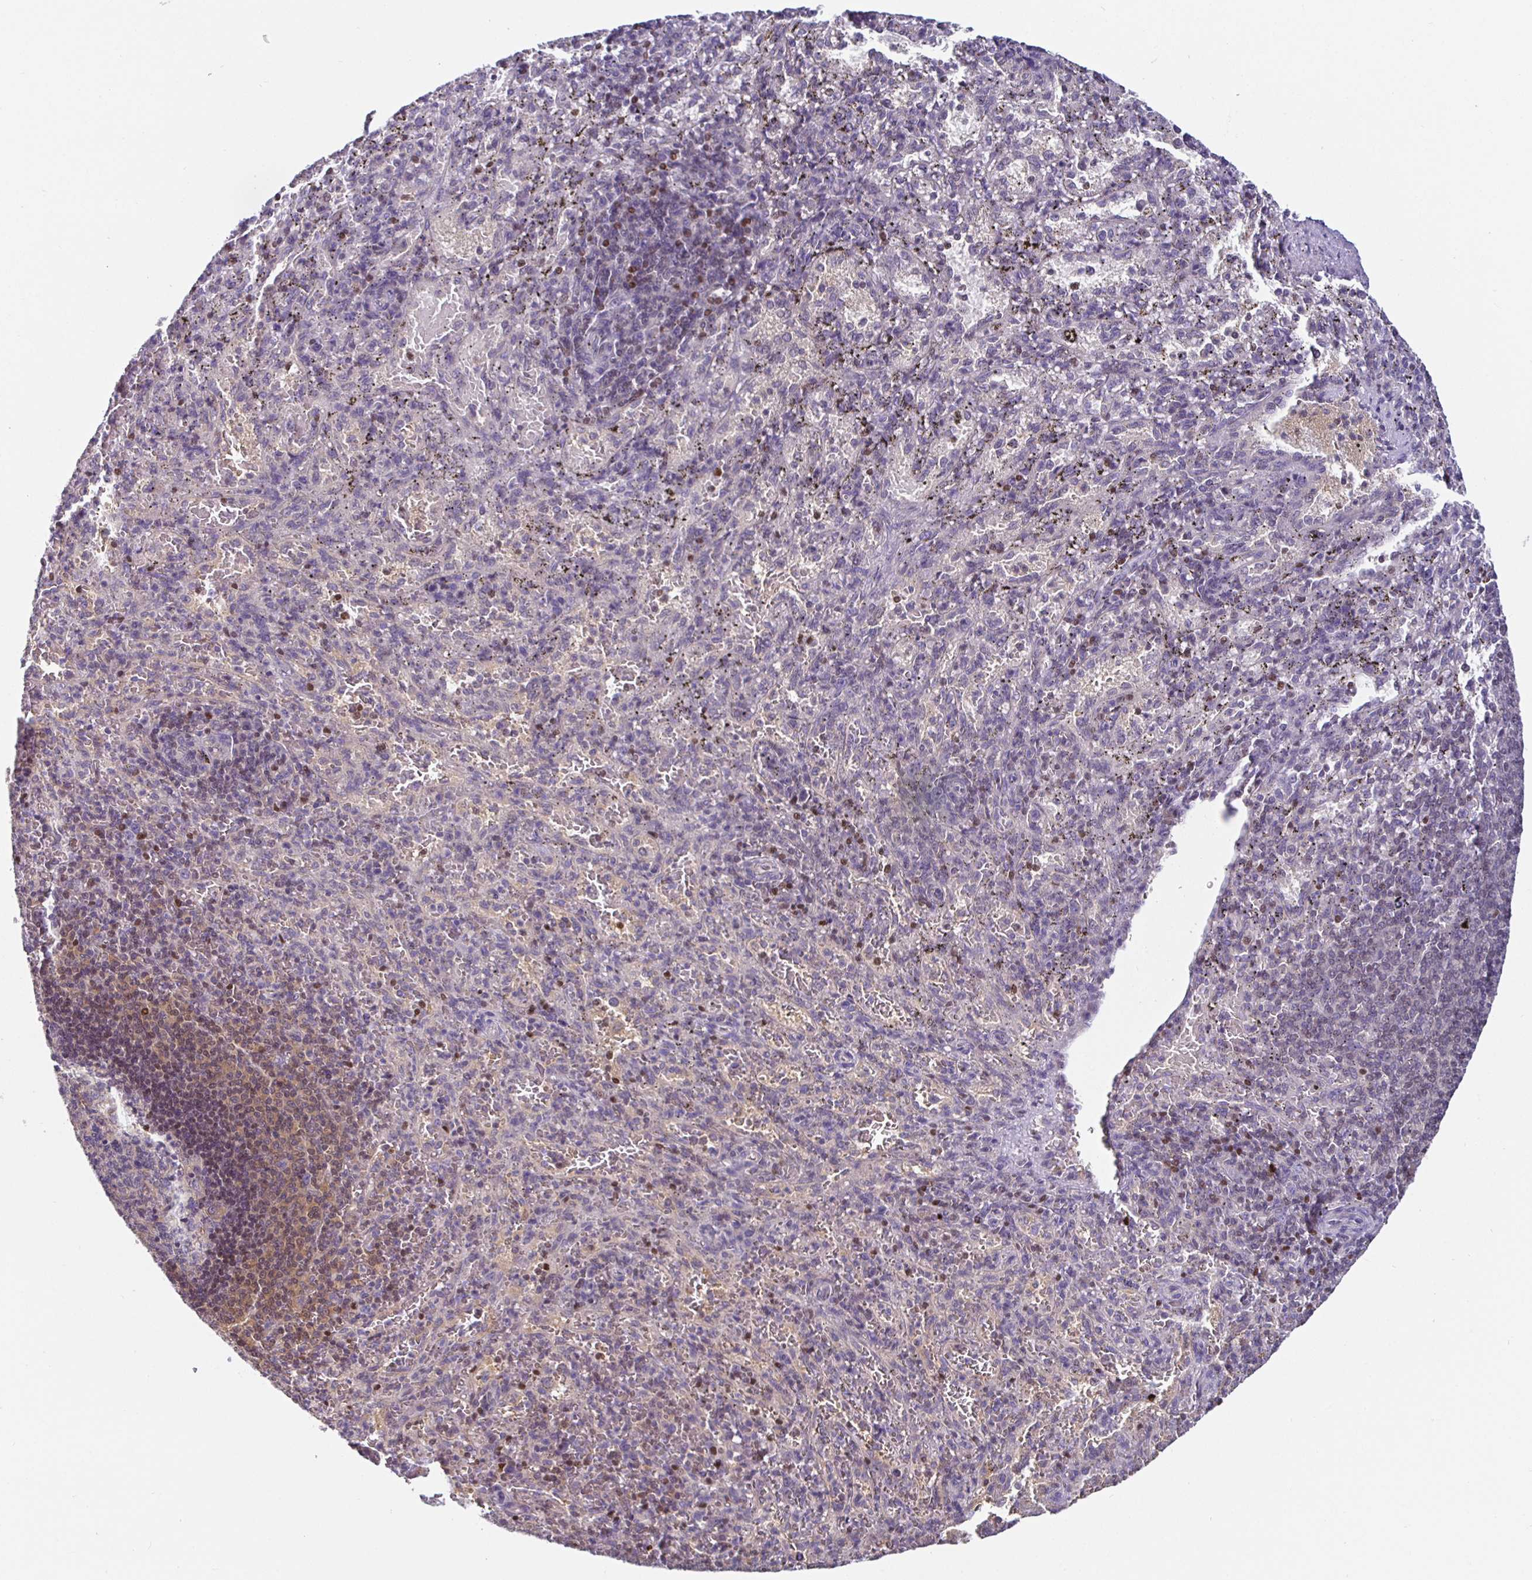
{"staining": {"intensity": "negative", "quantity": "none", "location": "none"}, "tissue": "spleen", "cell_type": "Cells in red pulp", "image_type": "normal", "snomed": [{"axis": "morphology", "description": "Normal tissue, NOS"}, {"axis": "topography", "description": "Spleen"}], "caption": "An IHC histopathology image of benign spleen is shown. There is no staining in cells in red pulp of spleen. (Immunohistochemistry, brightfield microscopy, high magnification).", "gene": "SATB1", "patient": {"sex": "male", "age": 57}}